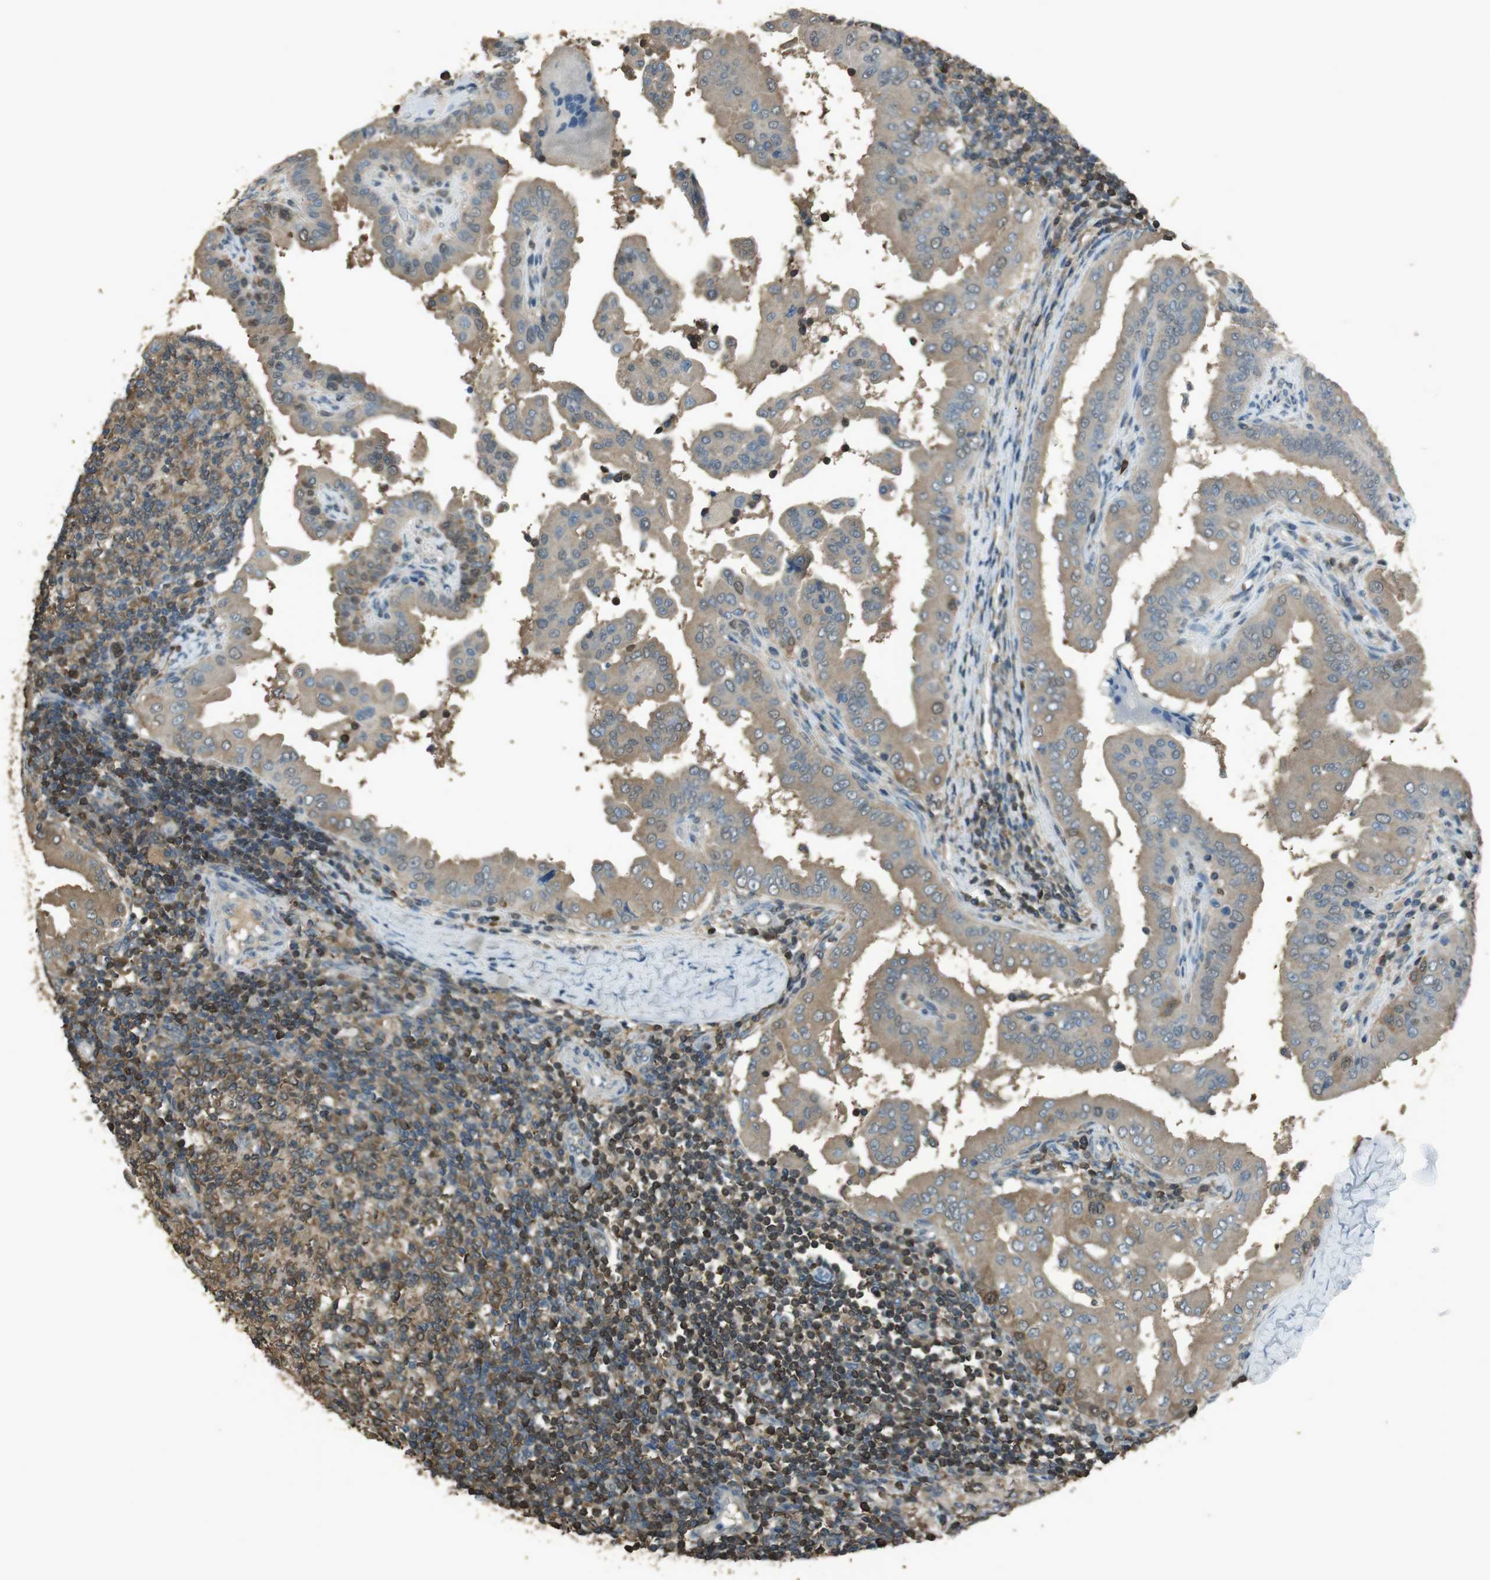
{"staining": {"intensity": "weak", "quantity": ">75%", "location": "cytoplasmic/membranous,nuclear"}, "tissue": "thyroid cancer", "cell_type": "Tumor cells", "image_type": "cancer", "snomed": [{"axis": "morphology", "description": "Papillary adenocarcinoma, NOS"}, {"axis": "topography", "description": "Thyroid gland"}], "caption": "Brown immunohistochemical staining in human thyroid papillary adenocarcinoma shows weak cytoplasmic/membranous and nuclear positivity in approximately >75% of tumor cells. The staining is performed using DAB brown chromogen to label protein expression. The nuclei are counter-stained blue using hematoxylin.", "gene": "TWSG1", "patient": {"sex": "male", "age": 33}}